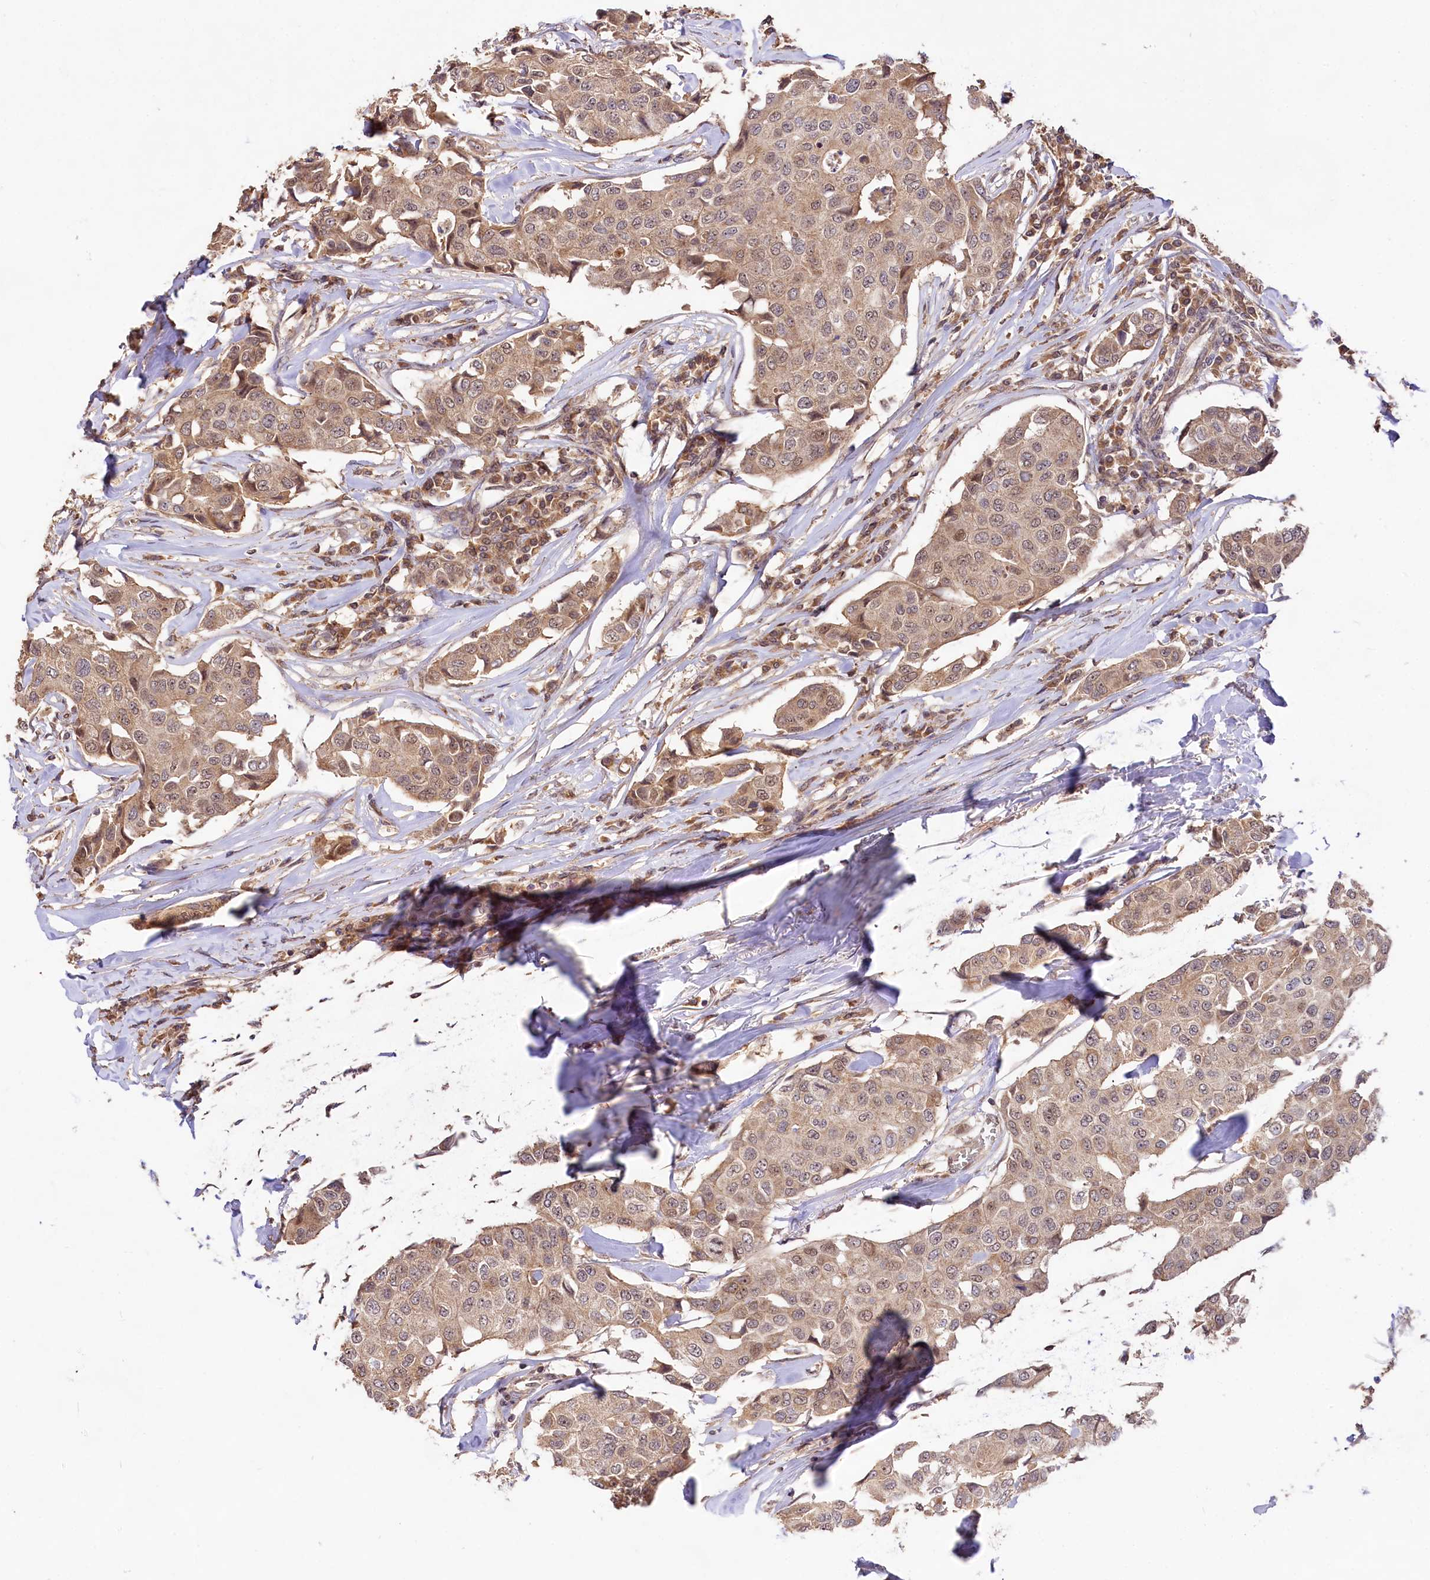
{"staining": {"intensity": "moderate", "quantity": ">75%", "location": "cytoplasmic/membranous,nuclear"}, "tissue": "breast cancer", "cell_type": "Tumor cells", "image_type": "cancer", "snomed": [{"axis": "morphology", "description": "Duct carcinoma"}, {"axis": "topography", "description": "Breast"}], "caption": "Brown immunohistochemical staining in breast cancer shows moderate cytoplasmic/membranous and nuclear staining in about >75% of tumor cells.", "gene": "RRP8", "patient": {"sex": "female", "age": 80}}